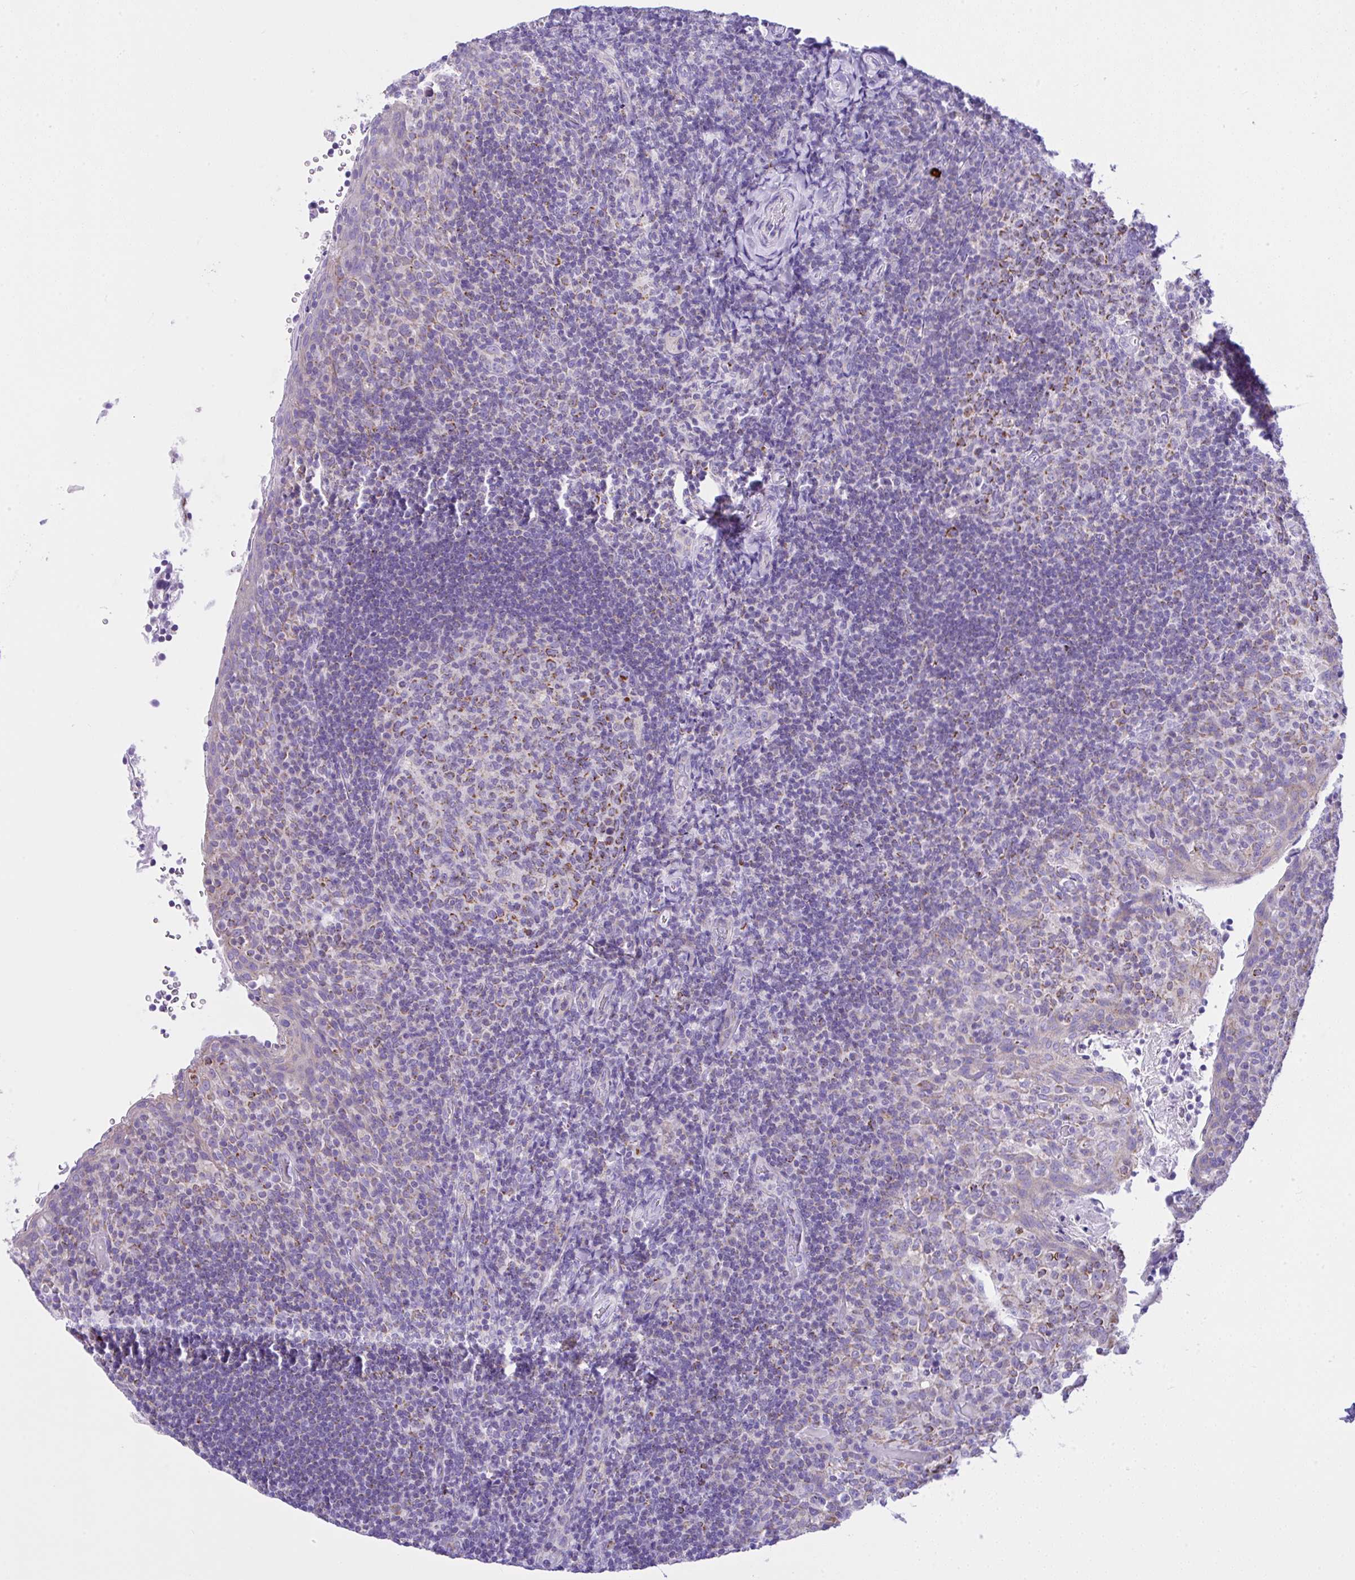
{"staining": {"intensity": "moderate", "quantity": "25%-75%", "location": "cytoplasmic/membranous"}, "tissue": "tonsil", "cell_type": "Germinal center cells", "image_type": "normal", "snomed": [{"axis": "morphology", "description": "Normal tissue, NOS"}, {"axis": "topography", "description": "Tonsil"}], "caption": "The photomicrograph demonstrates immunohistochemical staining of benign tonsil. There is moderate cytoplasmic/membranous expression is present in about 25%-75% of germinal center cells.", "gene": "SLC13A1", "patient": {"sex": "female", "age": 10}}